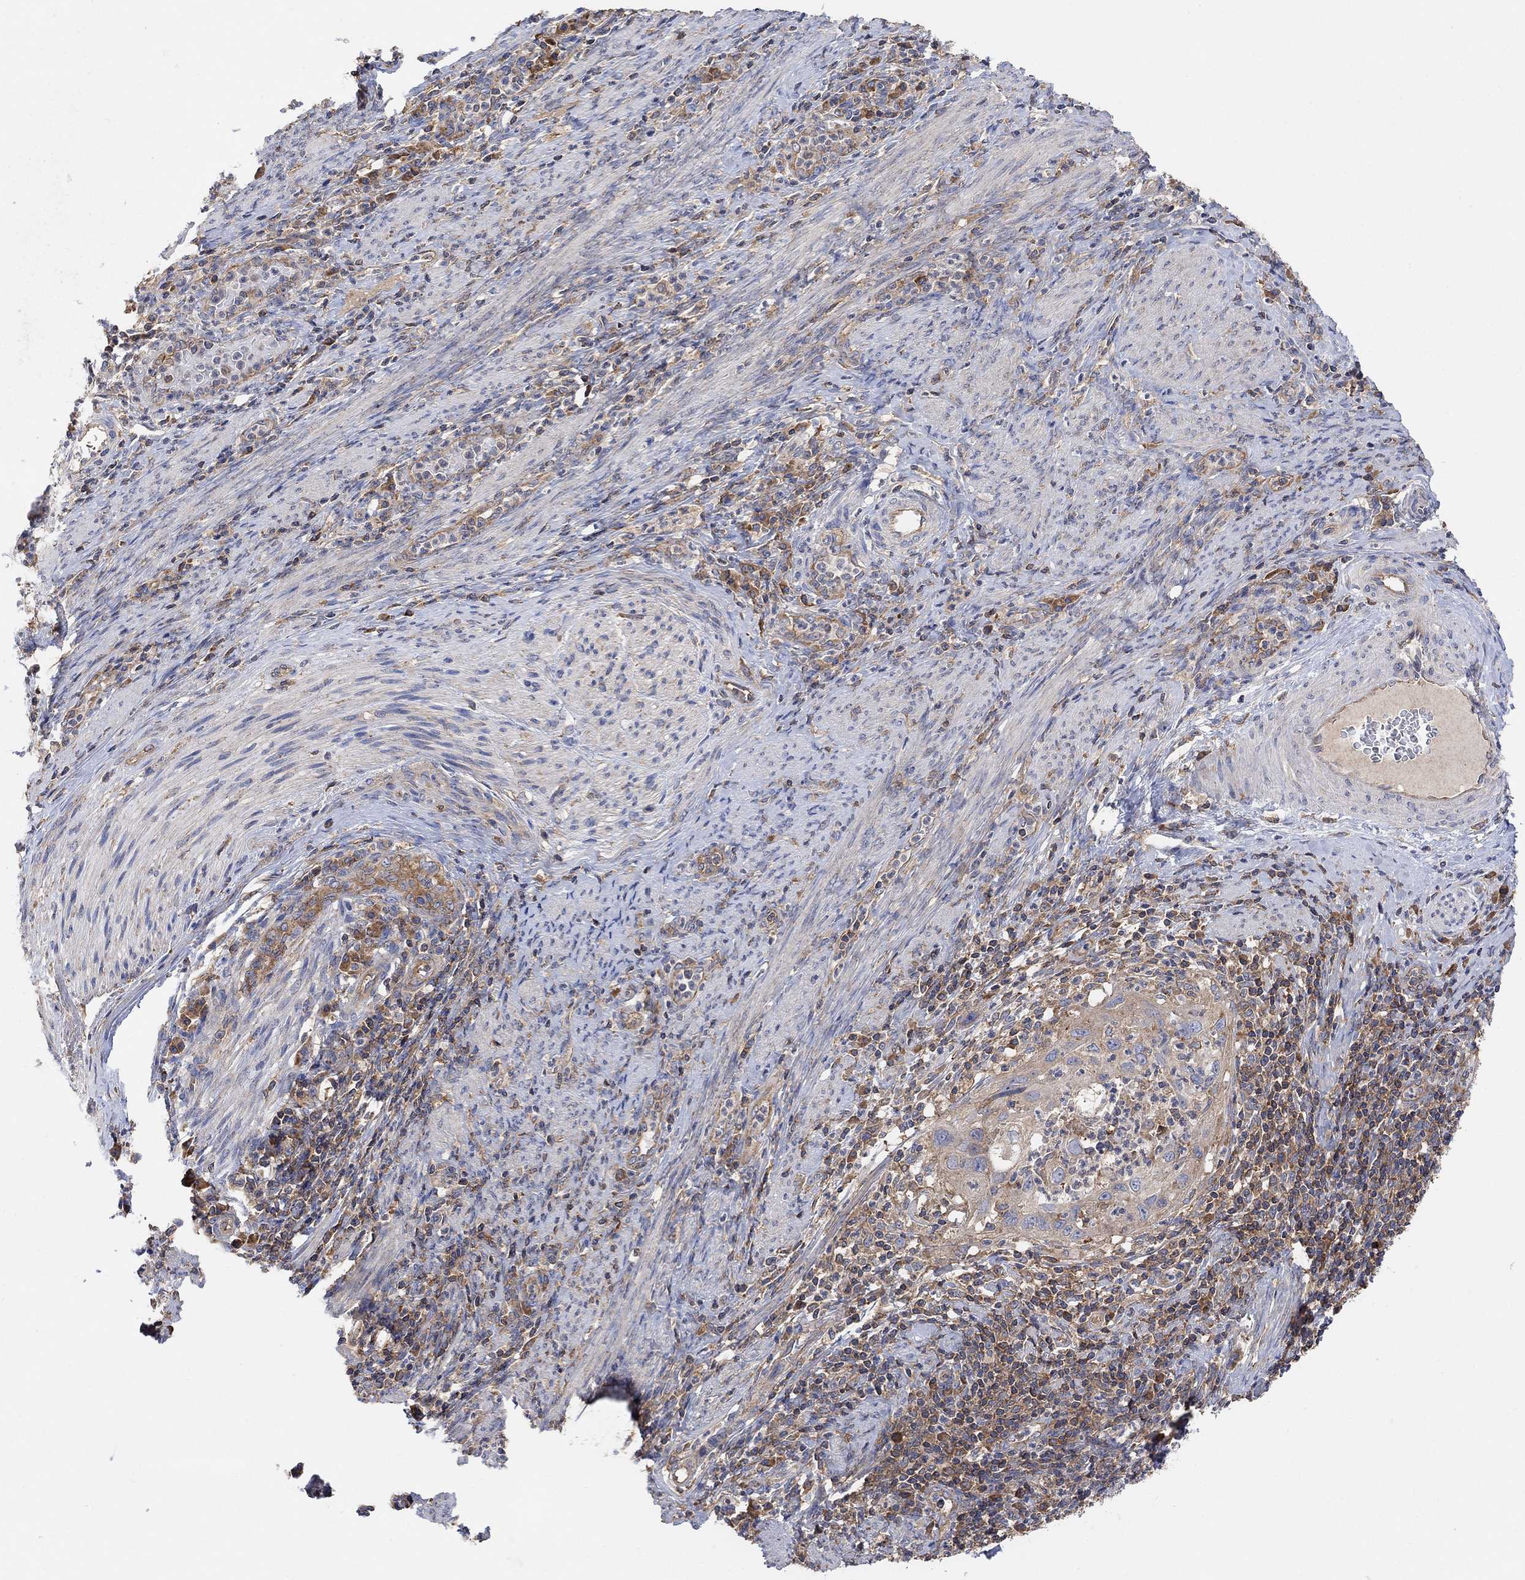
{"staining": {"intensity": "weak", "quantity": "25%-75%", "location": "cytoplasmic/membranous"}, "tissue": "cervical cancer", "cell_type": "Tumor cells", "image_type": "cancer", "snomed": [{"axis": "morphology", "description": "Squamous cell carcinoma, NOS"}, {"axis": "topography", "description": "Cervix"}], "caption": "Brown immunohistochemical staining in squamous cell carcinoma (cervical) exhibits weak cytoplasmic/membranous positivity in approximately 25%-75% of tumor cells.", "gene": "BLOC1S3", "patient": {"sex": "female", "age": 26}}